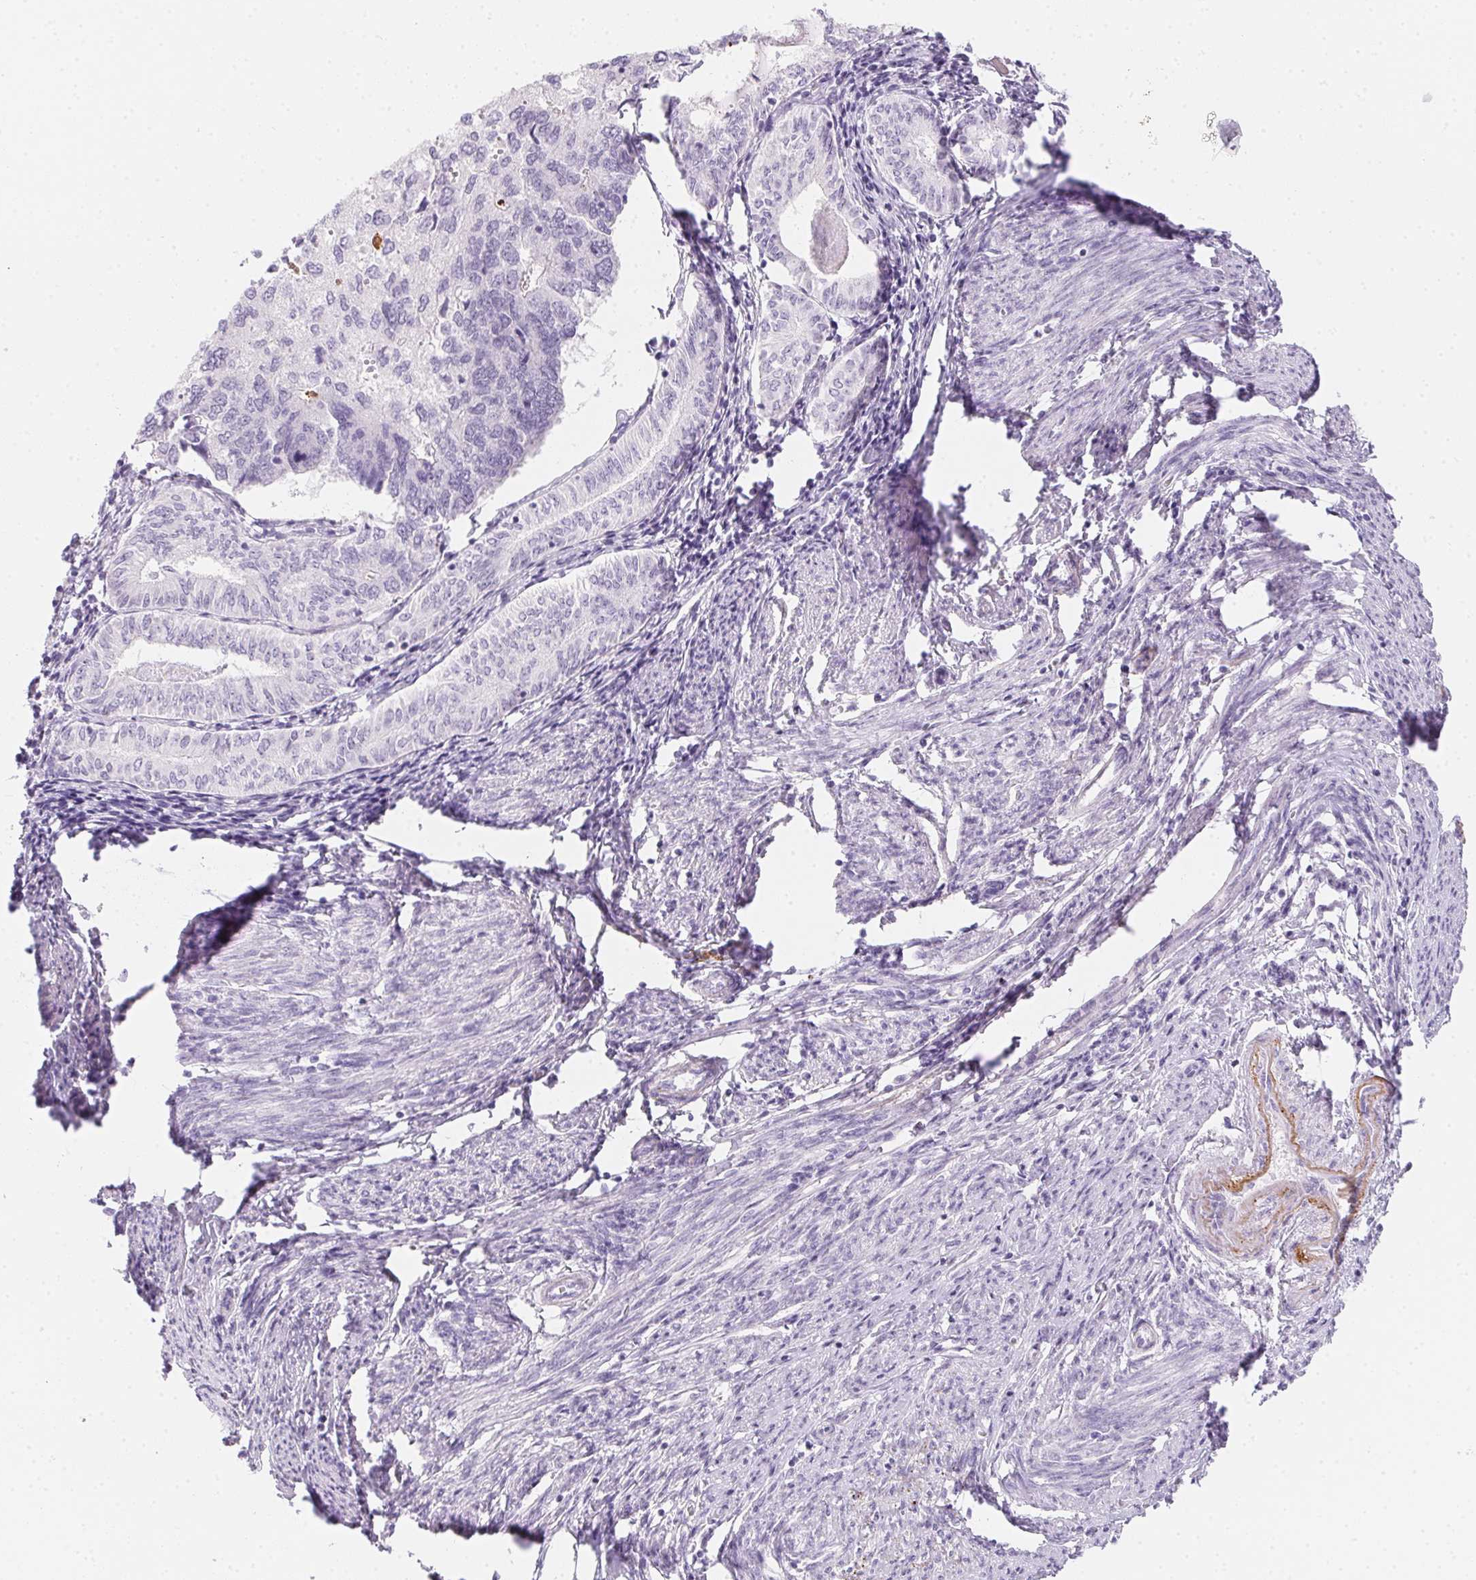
{"staining": {"intensity": "negative", "quantity": "none", "location": "none"}, "tissue": "endometrial cancer", "cell_type": "Tumor cells", "image_type": "cancer", "snomed": [{"axis": "morphology", "description": "Carcinoma, NOS"}, {"axis": "topography", "description": "Uterus"}], "caption": "DAB (3,3'-diaminobenzidine) immunohistochemical staining of endometrial cancer displays no significant staining in tumor cells.", "gene": "MYL4", "patient": {"sex": "female", "age": 76}}